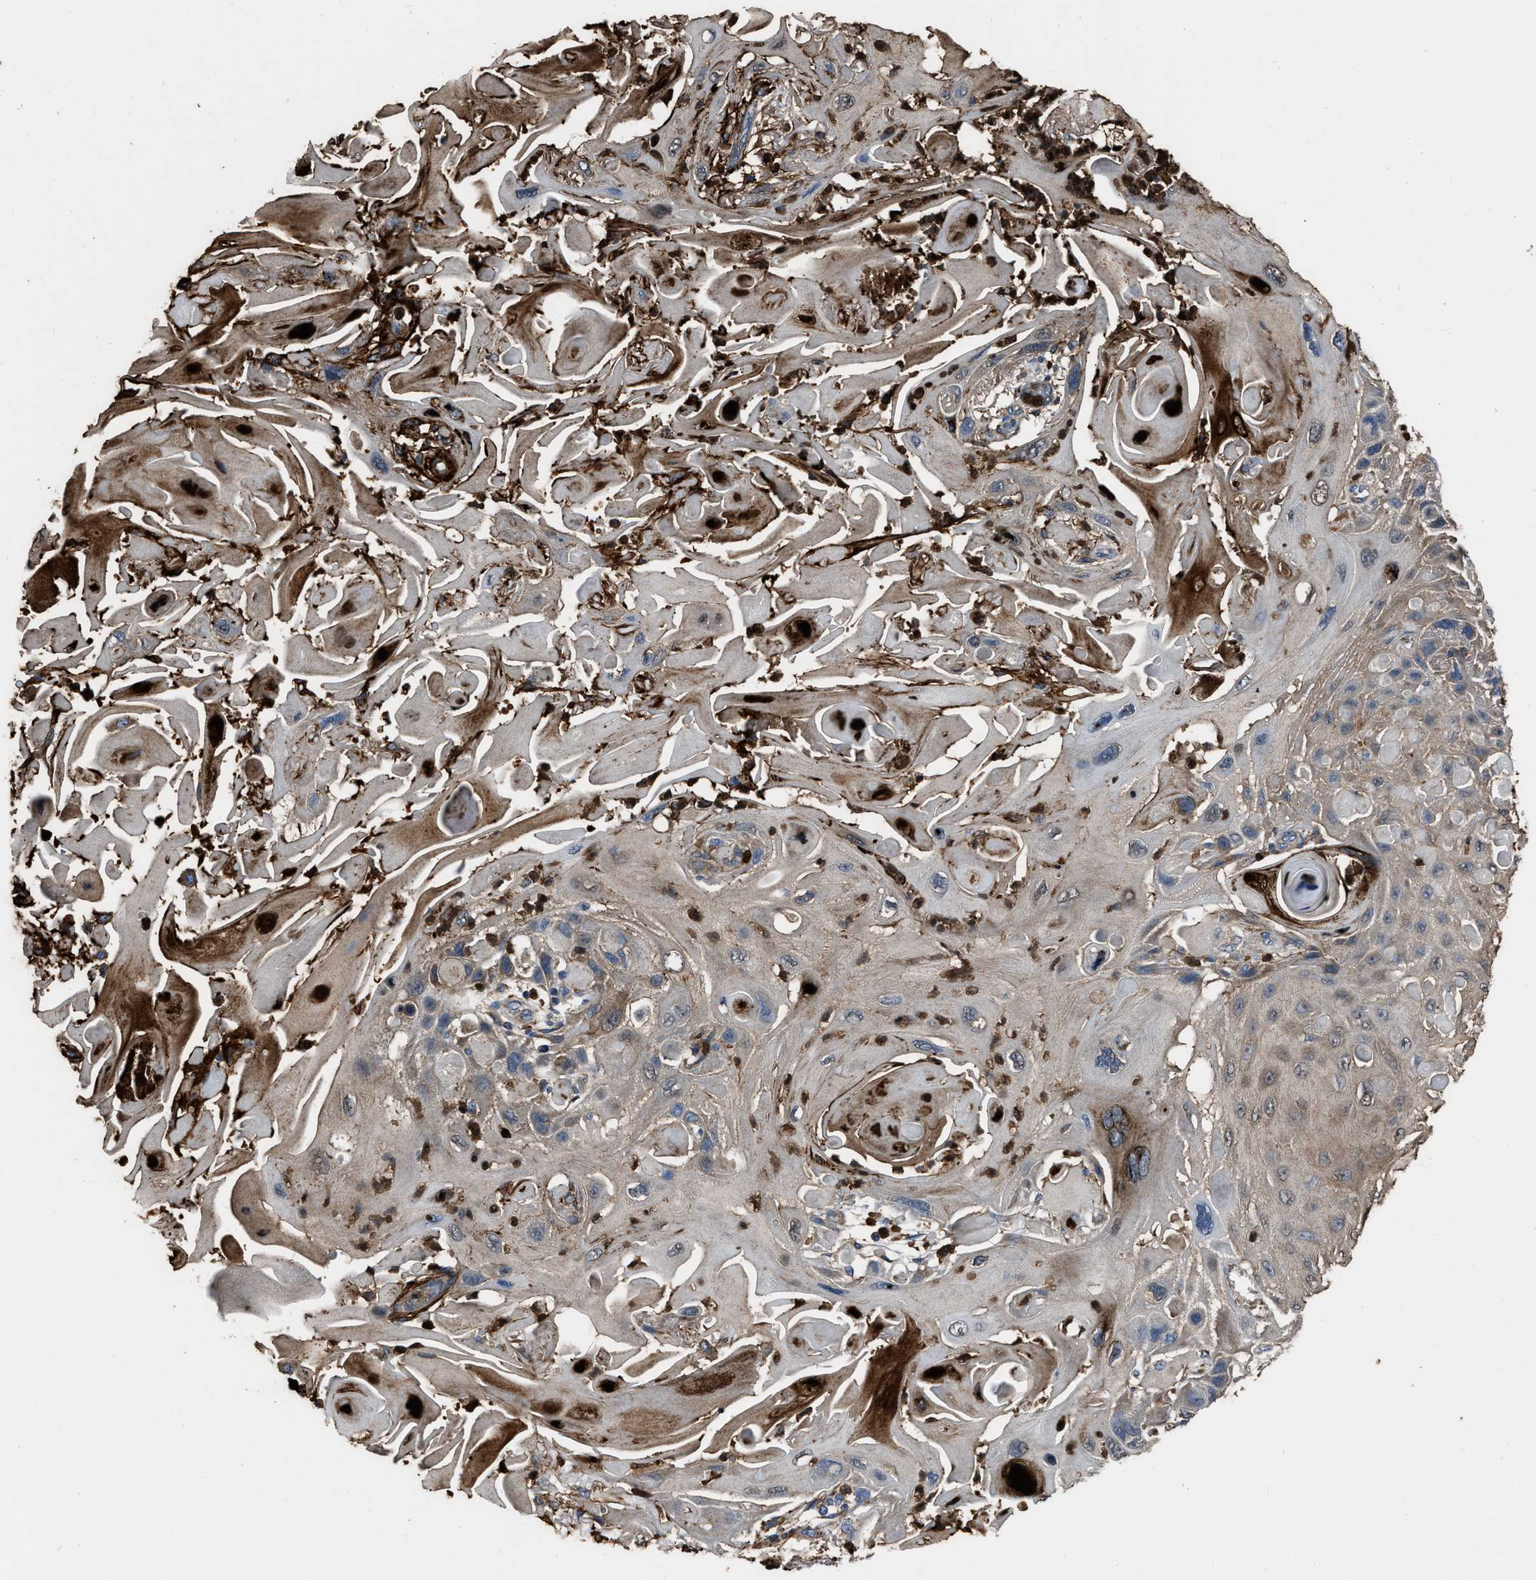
{"staining": {"intensity": "moderate", "quantity": ">75%", "location": "cytoplasmic/membranous"}, "tissue": "skin cancer", "cell_type": "Tumor cells", "image_type": "cancer", "snomed": [{"axis": "morphology", "description": "Squamous cell carcinoma, NOS"}, {"axis": "topography", "description": "Skin"}], "caption": "A high-resolution photomicrograph shows IHC staining of skin cancer (squamous cell carcinoma), which demonstrates moderate cytoplasmic/membranous expression in approximately >75% of tumor cells.", "gene": "ANGPT1", "patient": {"sex": "female", "age": 77}}